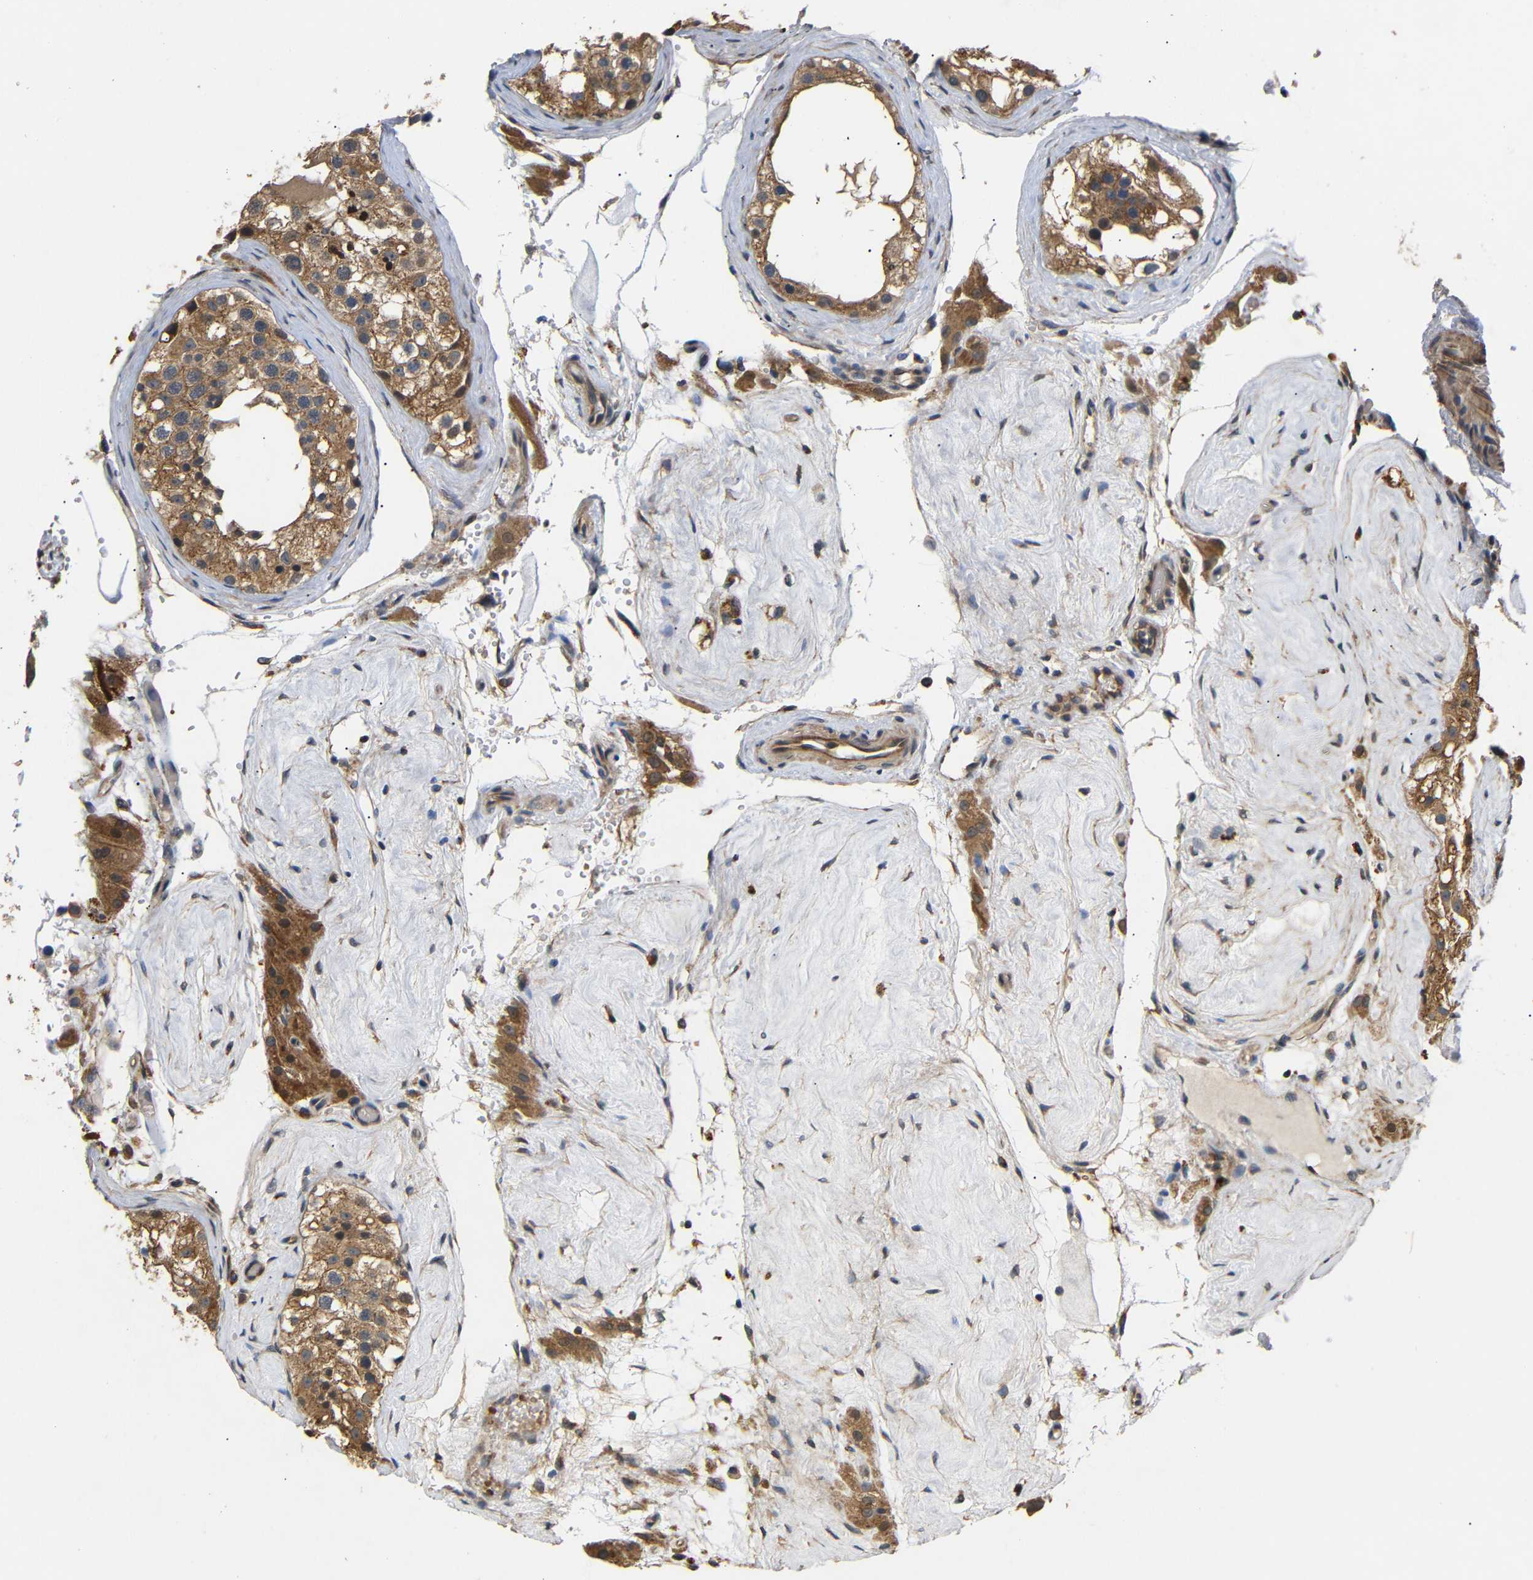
{"staining": {"intensity": "moderate", "quantity": ">75%", "location": "cytoplasmic/membranous"}, "tissue": "testis", "cell_type": "Cells in seminiferous ducts", "image_type": "normal", "snomed": [{"axis": "morphology", "description": "Normal tissue, NOS"}, {"axis": "morphology", "description": "Seminoma, NOS"}, {"axis": "topography", "description": "Testis"}], "caption": "Approximately >75% of cells in seminiferous ducts in benign human testis show moderate cytoplasmic/membranous protein expression as visualized by brown immunohistochemical staining.", "gene": "DDR1", "patient": {"sex": "male", "age": 71}}